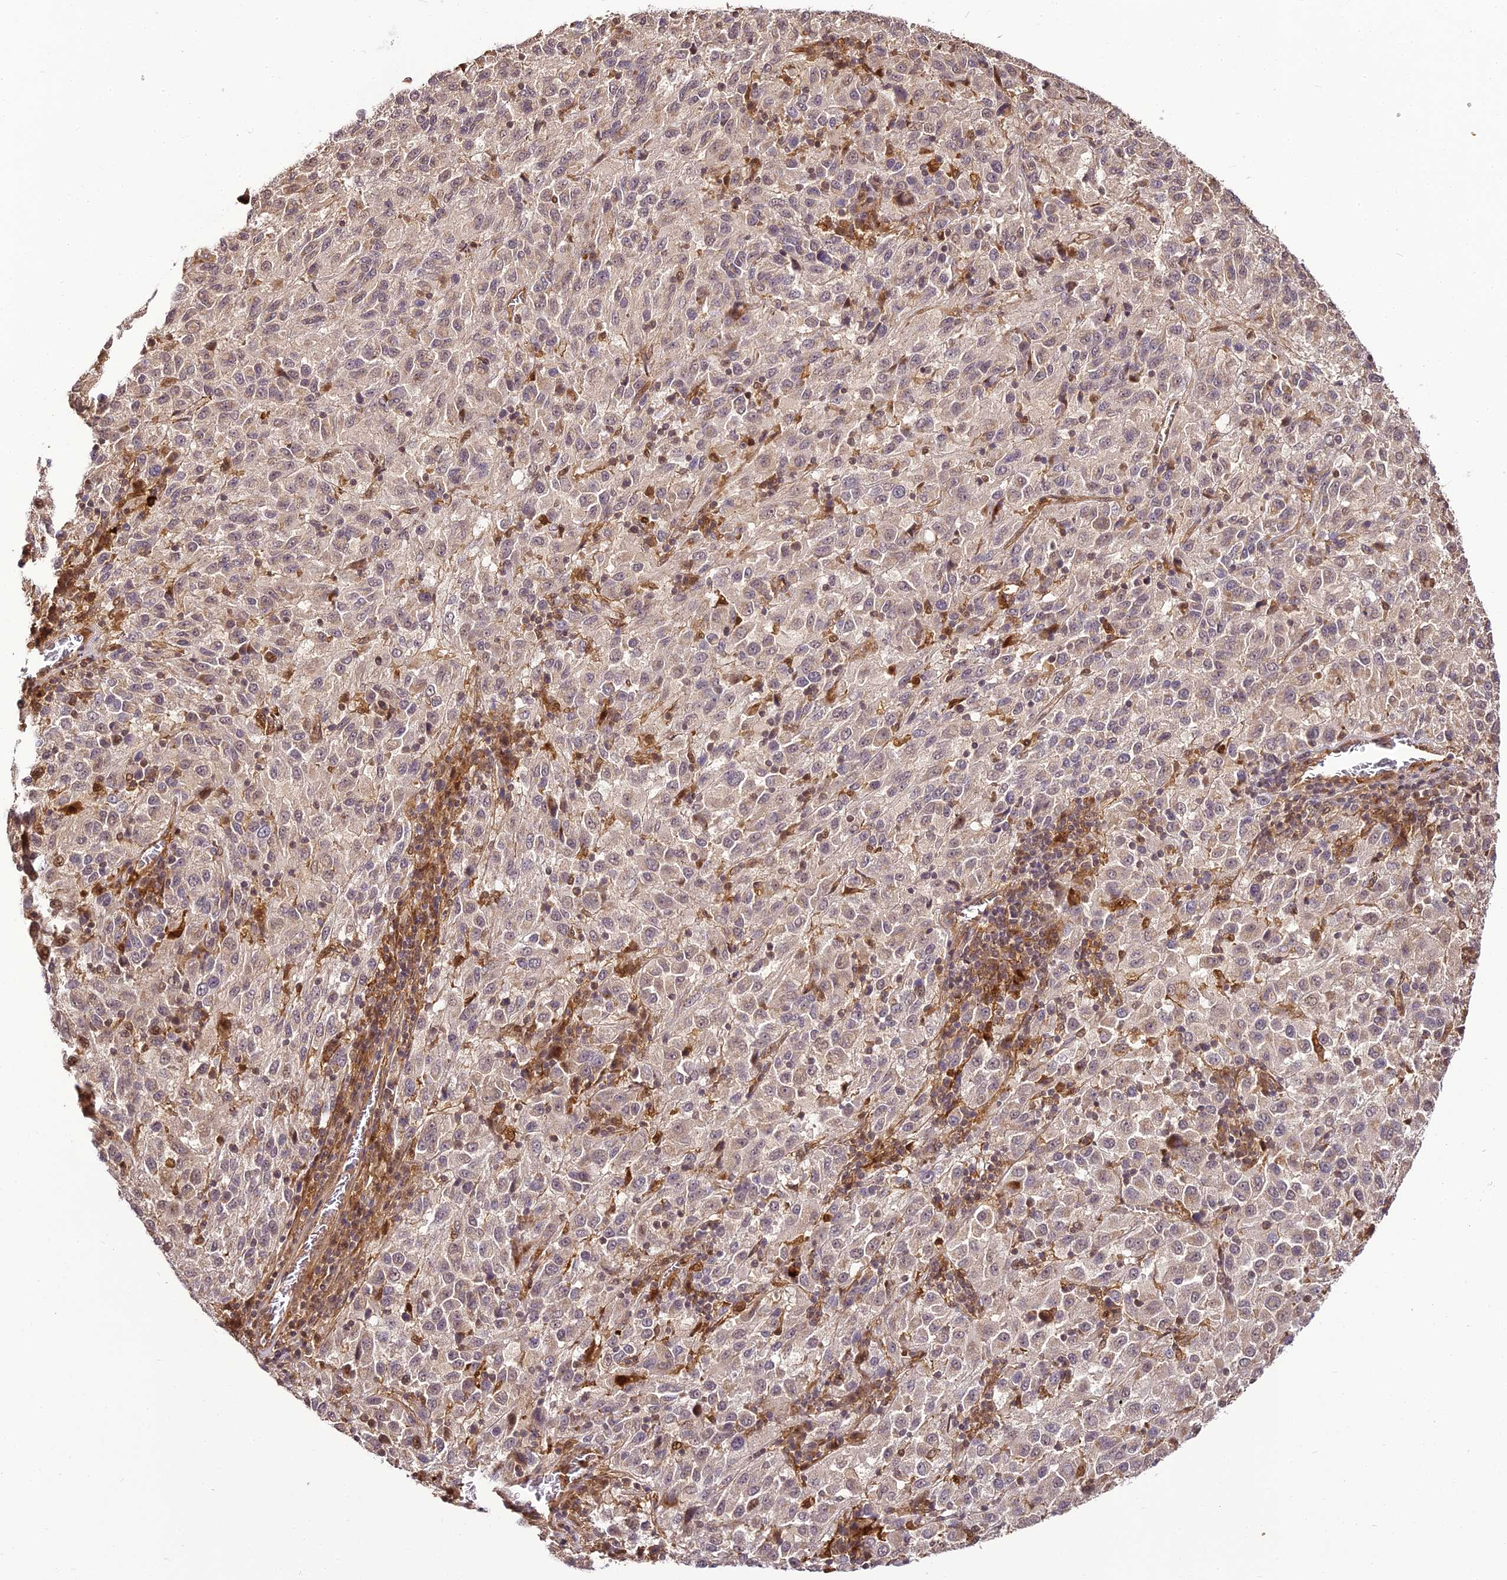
{"staining": {"intensity": "negative", "quantity": "none", "location": "none"}, "tissue": "melanoma", "cell_type": "Tumor cells", "image_type": "cancer", "snomed": [{"axis": "morphology", "description": "Malignant melanoma, Metastatic site"}, {"axis": "topography", "description": "Lung"}], "caption": "There is no significant expression in tumor cells of malignant melanoma (metastatic site). (DAB immunohistochemistry (IHC) with hematoxylin counter stain).", "gene": "BCDIN3D", "patient": {"sex": "male", "age": 64}}